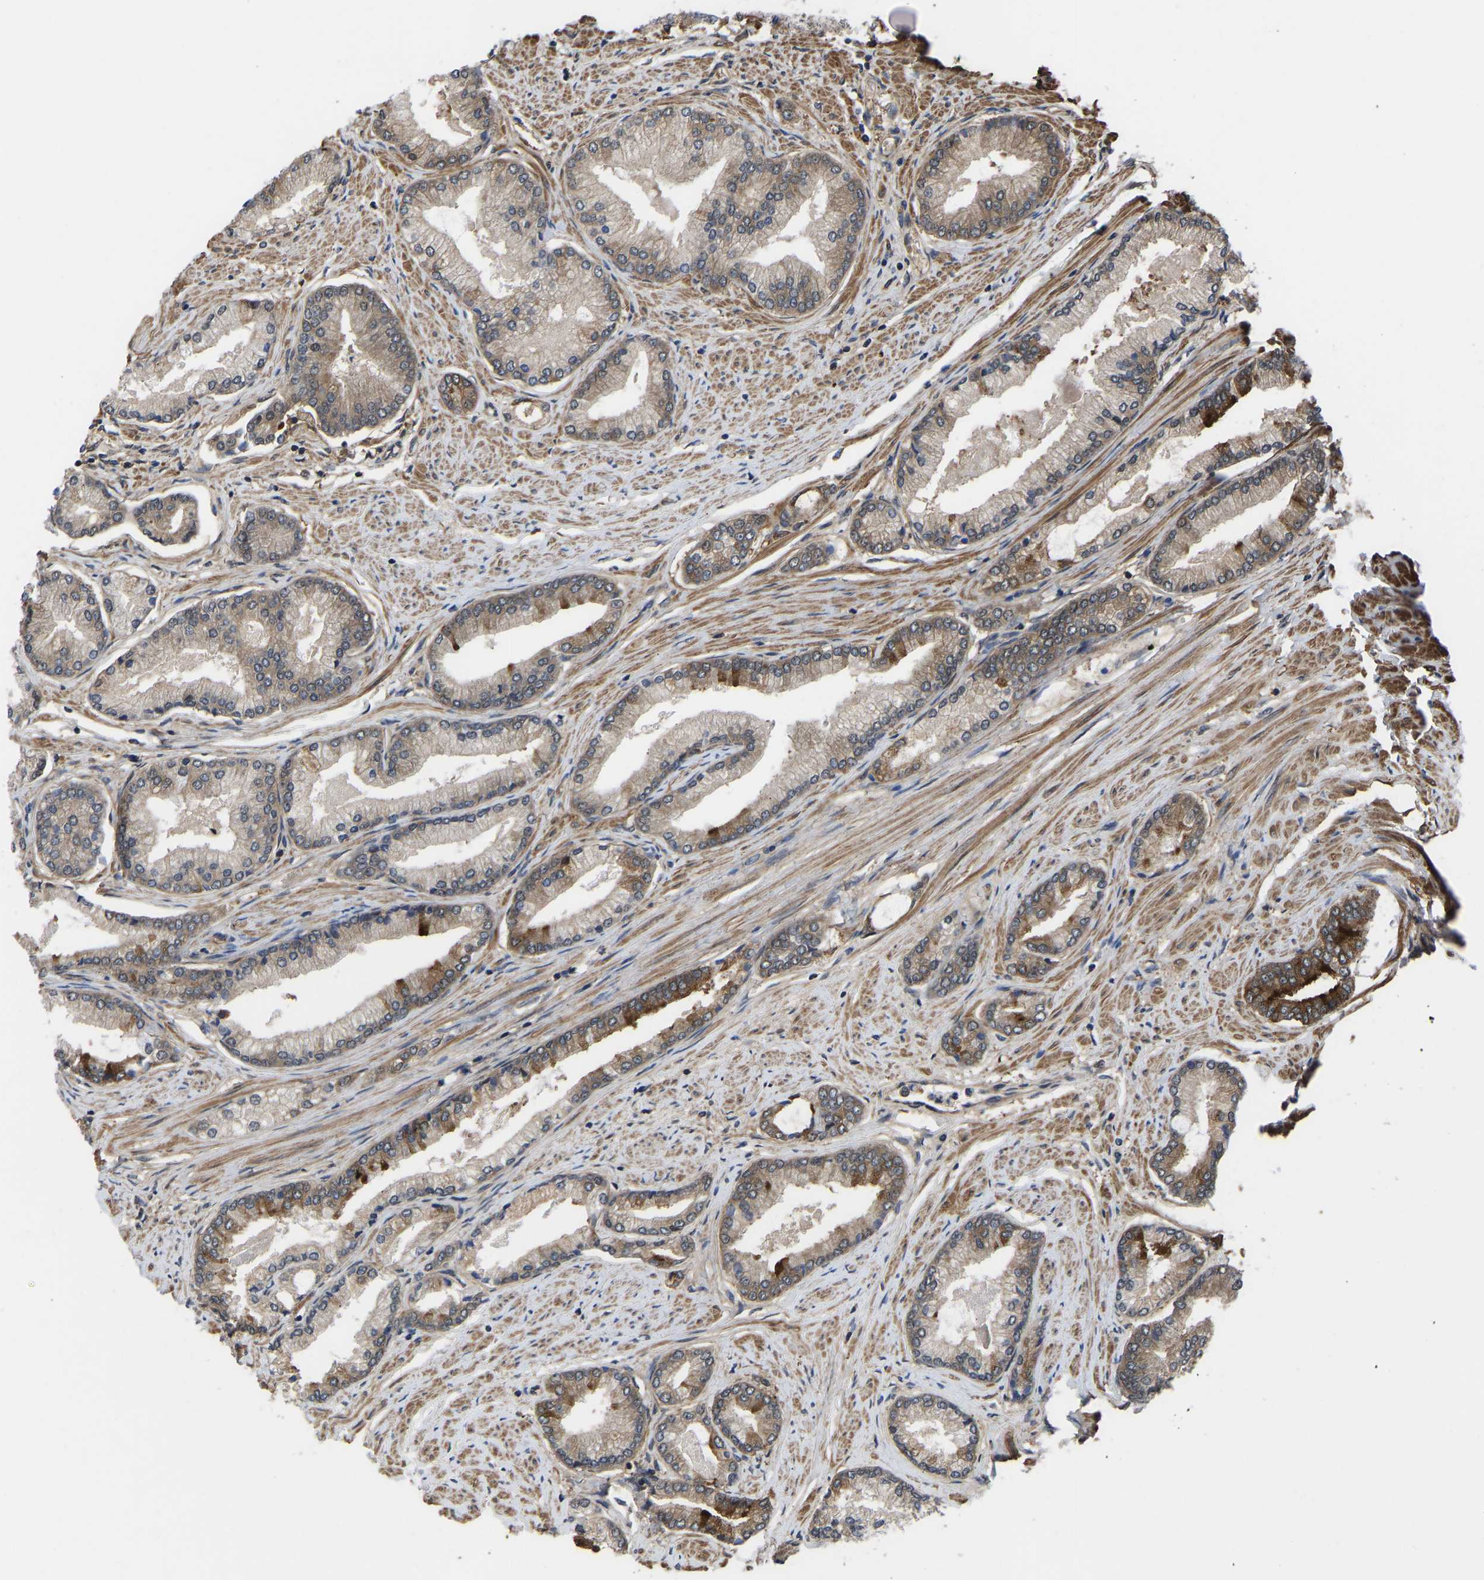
{"staining": {"intensity": "strong", "quantity": "<25%", "location": "cytoplasmic/membranous"}, "tissue": "prostate cancer", "cell_type": "Tumor cells", "image_type": "cancer", "snomed": [{"axis": "morphology", "description": "Adenocarcinoma, High grade"}, {"axis": "topography", "description": "Prostate"}], "caption": "This histopathology image shows IHC staining of human prostate high-grade adenocarcinoma, with medium strong cytoplasmic/membranous staining in about <25% of tumor cells.", "gene": "CYP7B1", "patient": {"sex": "male", "age": 61}}